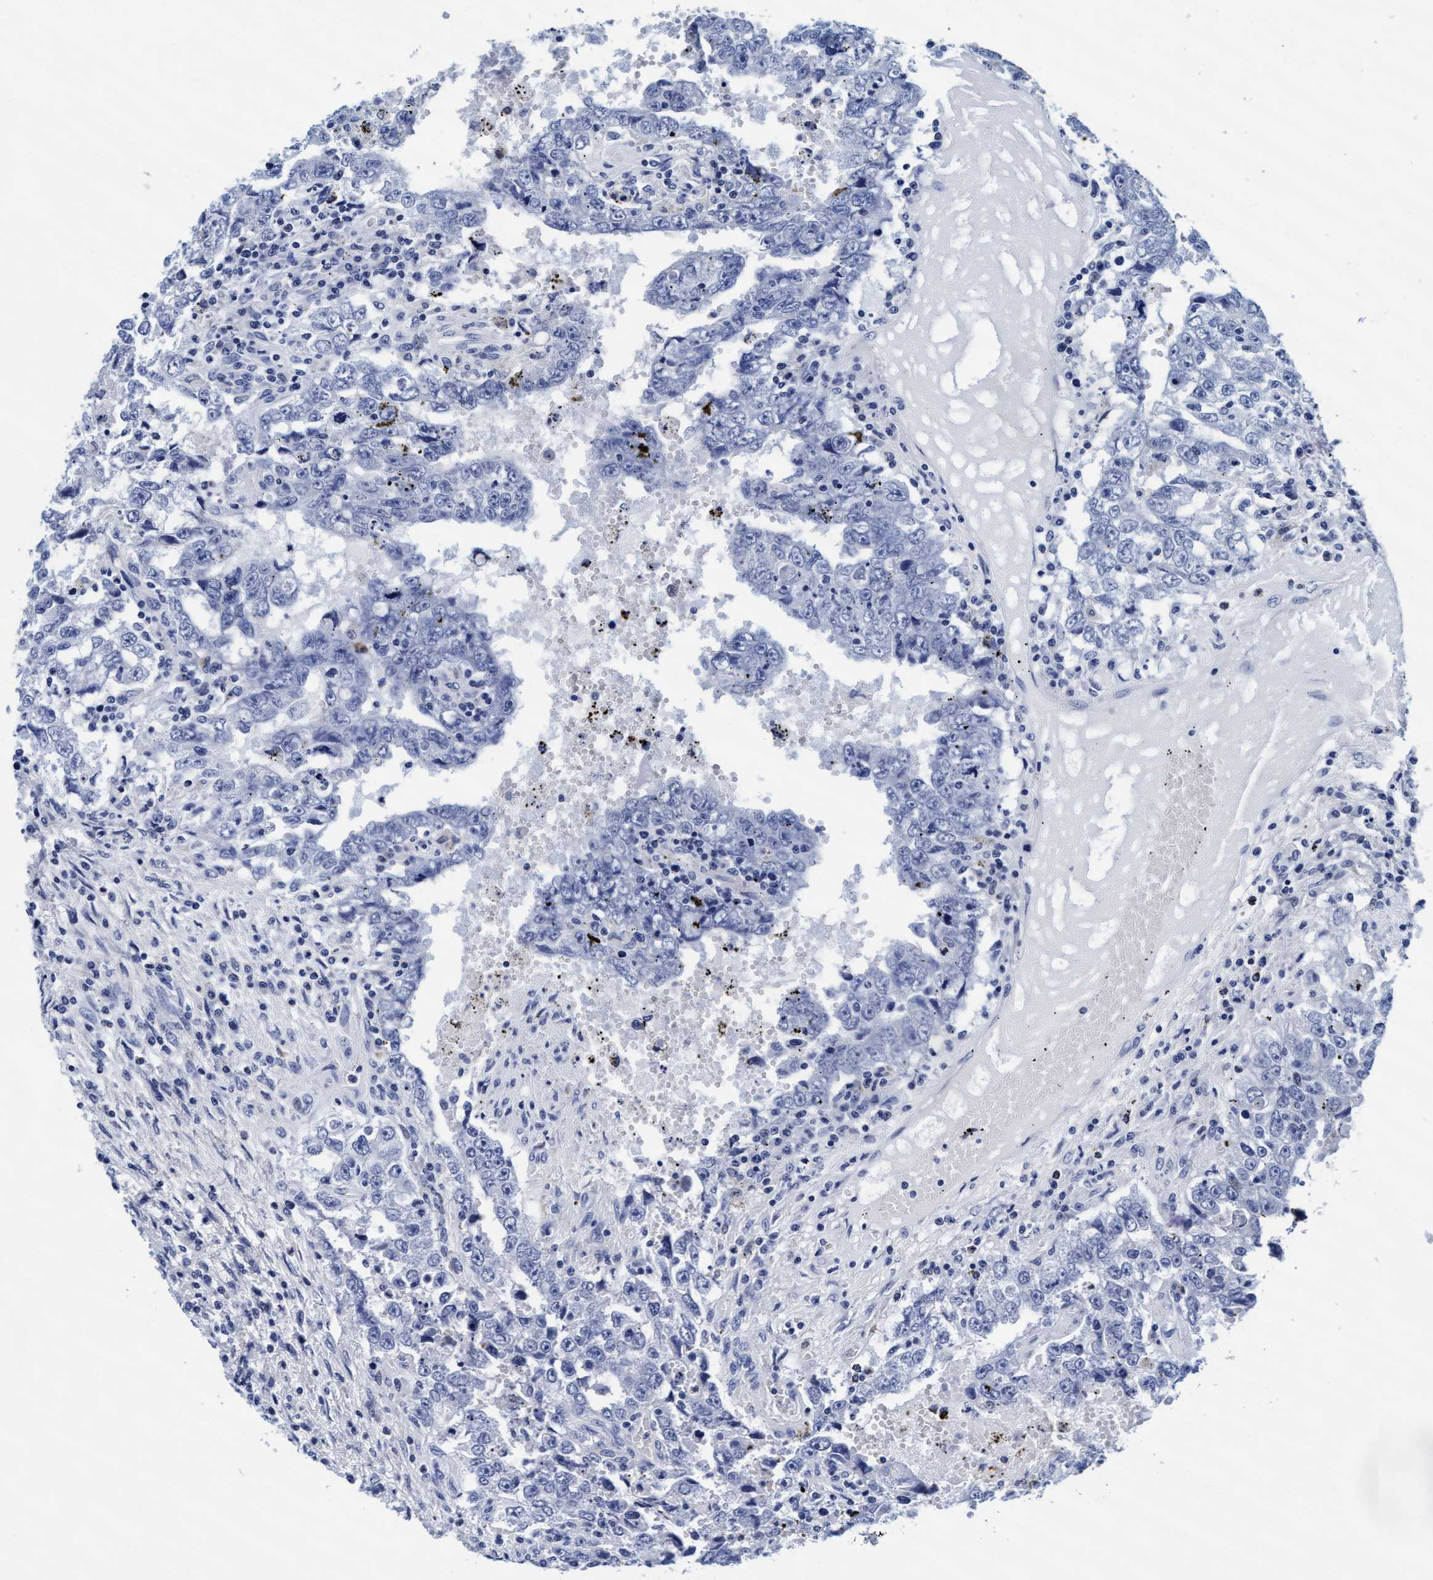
{"staining": {"intensity": "negative", "quantity": "none", "location": "none"}, "tissue": "testis cancer", "cell_type": "Tumor cells", "image_type": "cancer", "snomed": [{"axis": "morphology", "description": "Carcinoma, Embryonal, NOS"}, {"axis": "topography", "description": "Testis"}], "caption": "Histopathology image shows no significant protein expression in tumor cells of testis cancer (embryonal carcinoma). (DAB IHC, high magnification).", "gene": "ARSG", "patient": {"sex": "male", "age": 26}}